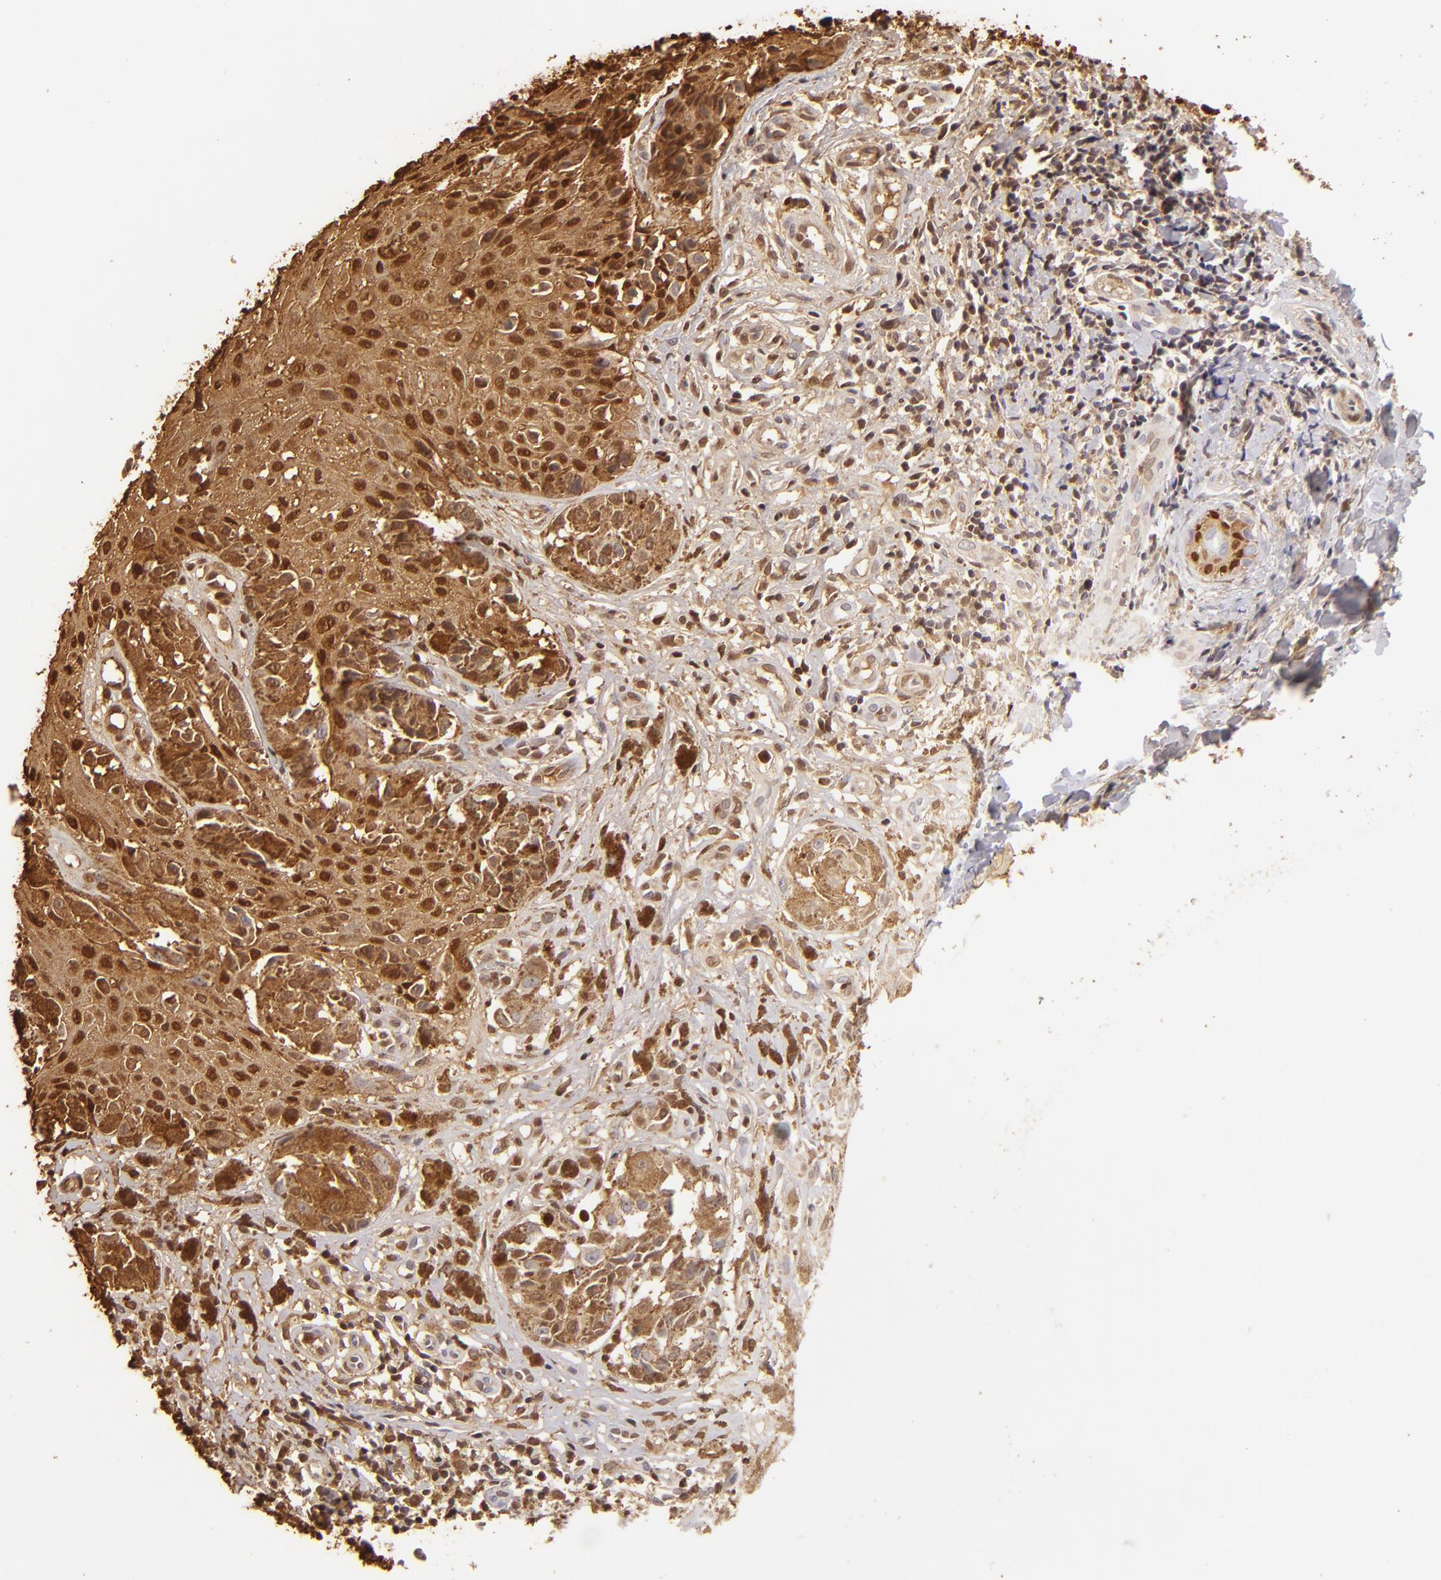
{"staining": {"intensity": "moderate", "quantity": "25%-75%", "location": "cytoplasmic/membranous,nuclear"}, "tissue": "melanoma", "cell_type": "Tumor cells", "image_type": "cancer", "snomed": [{"axis": "morphology", "description": "Malignant melanoma, NOS"}, {"axis": "topography", "description": "Skin"}], "caption": "Protein analysis of malignant melanoma tissue exhibits moderate cytoplasmic/membranous and nuclear staining in approximately 25%-75% of tumor cells.", "gene": "S100A2", "patient": {"sex": "male", "age": 67}}